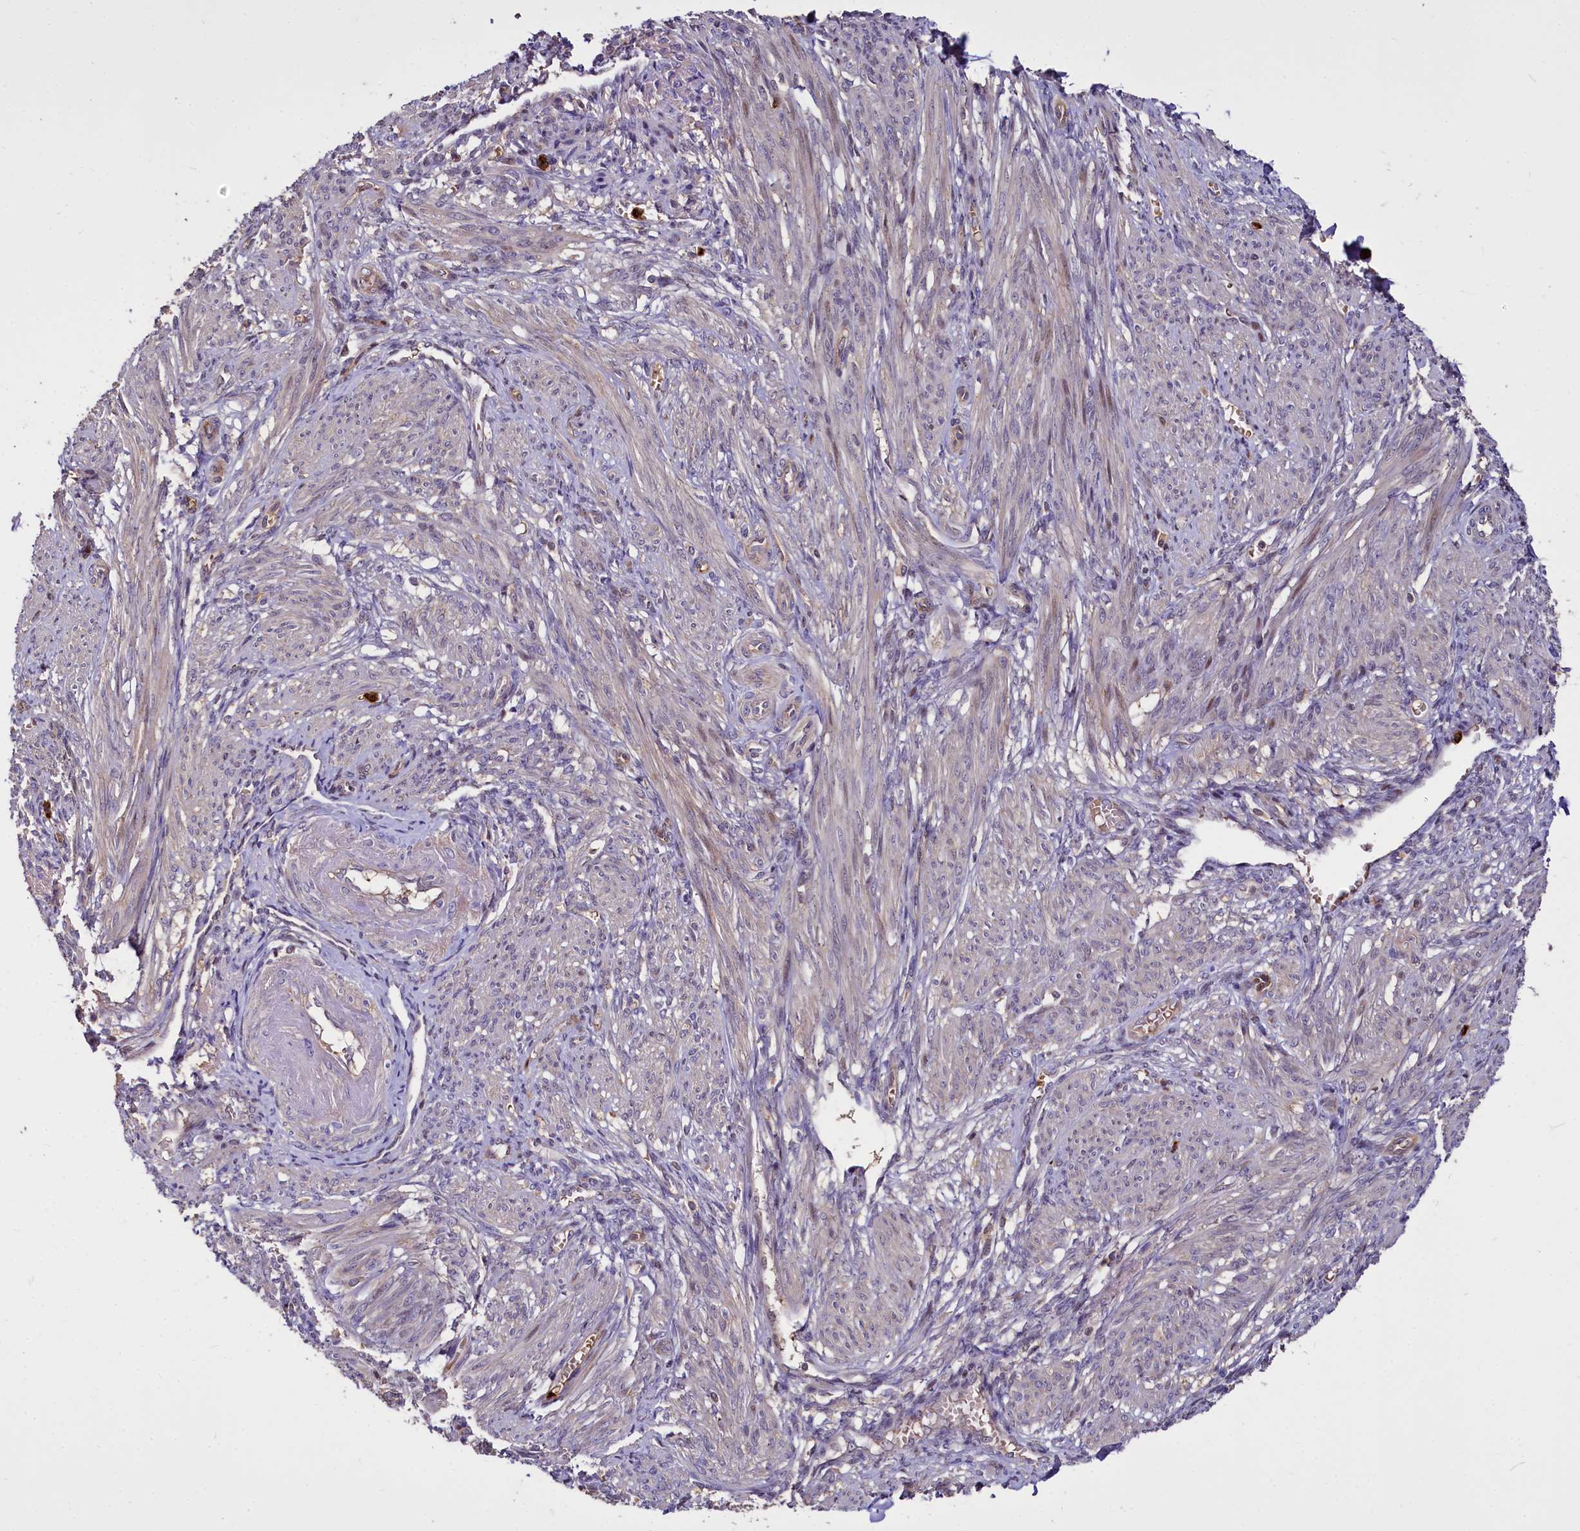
{"staining": {"intensity": "moderate", "quantity": "<25%", "location": "cytoplasmic/membranous"}, "tissue": "smooth muscle", "cell_type": "Smooth muscle cells", "image_type": "normal", "snomed": [{"axis": "morphology", "description": "Normal tissue, NOS"}, {"axis": "topography", "description": "Smooth muscle"}], "caption": "Smooth muscle stained with immunohistochemistry demonstrates moderate cytoplasmic/membranous expression in approximately <25% of smooth muscle cells. (Stains: DAB in brown, nuclei in blue, Microscopy: brightfield microscopy at high magnification).", "gene": "ATG101", "patient": {"sex": "female", "age": 39}}